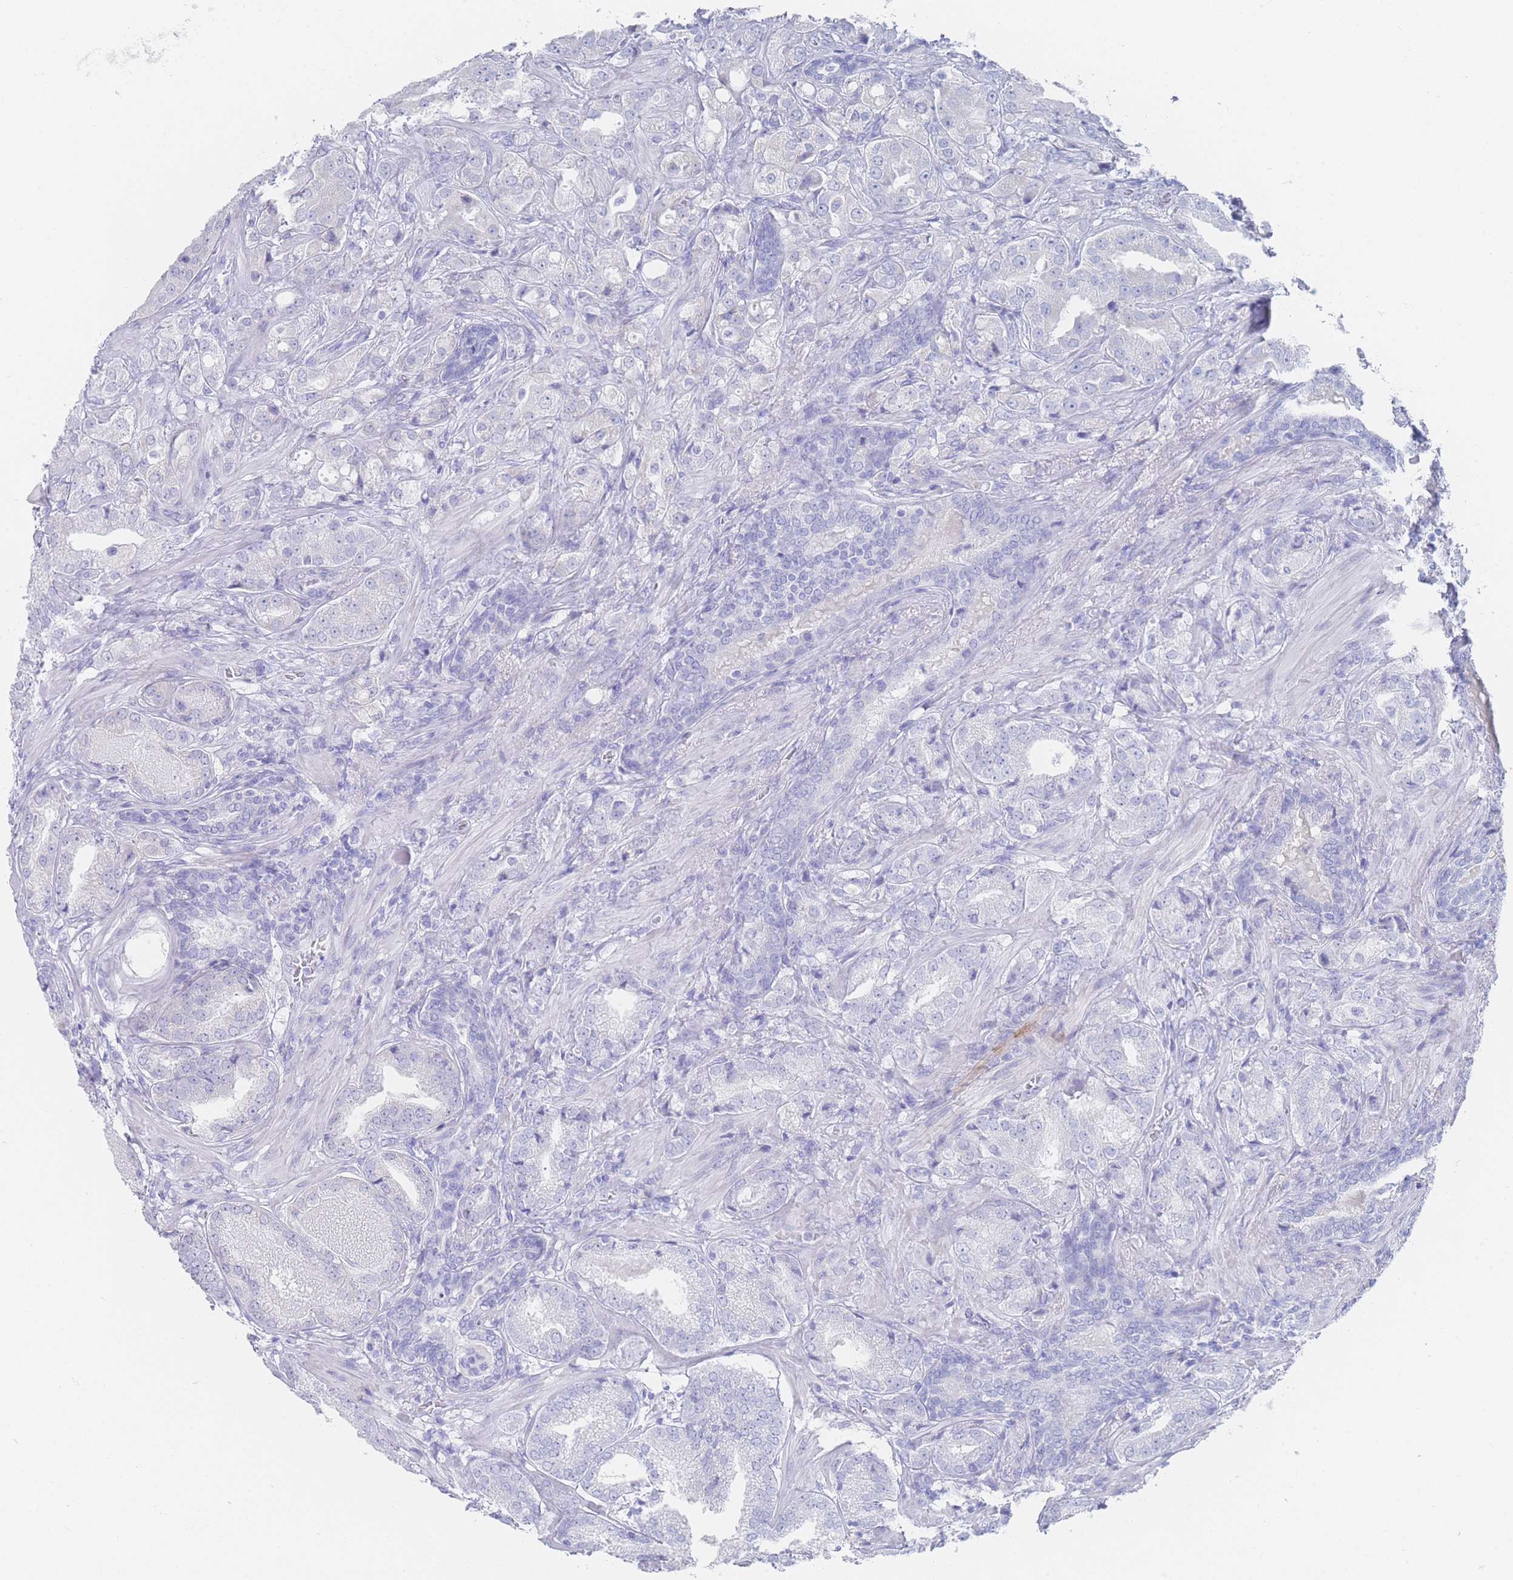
{"staining": {"intensity": "negative", "quantity": "none", "location": "none"}, "tissue": "prostate cancer", "cell_type": "Tumor cells", "image_type": "cancer", "snomed": [{"axis": "morphology", "description": "Adenocarcinoma, High grade"}, {"axis": "topography", "description": "Prostate"}], "caption": "Tumor cells are negative for protein expression in human adenocarcinoma (high-grade) (prostate).", "gene": "LRRC37A", "patient": {"sex": "male", "age": 63}}